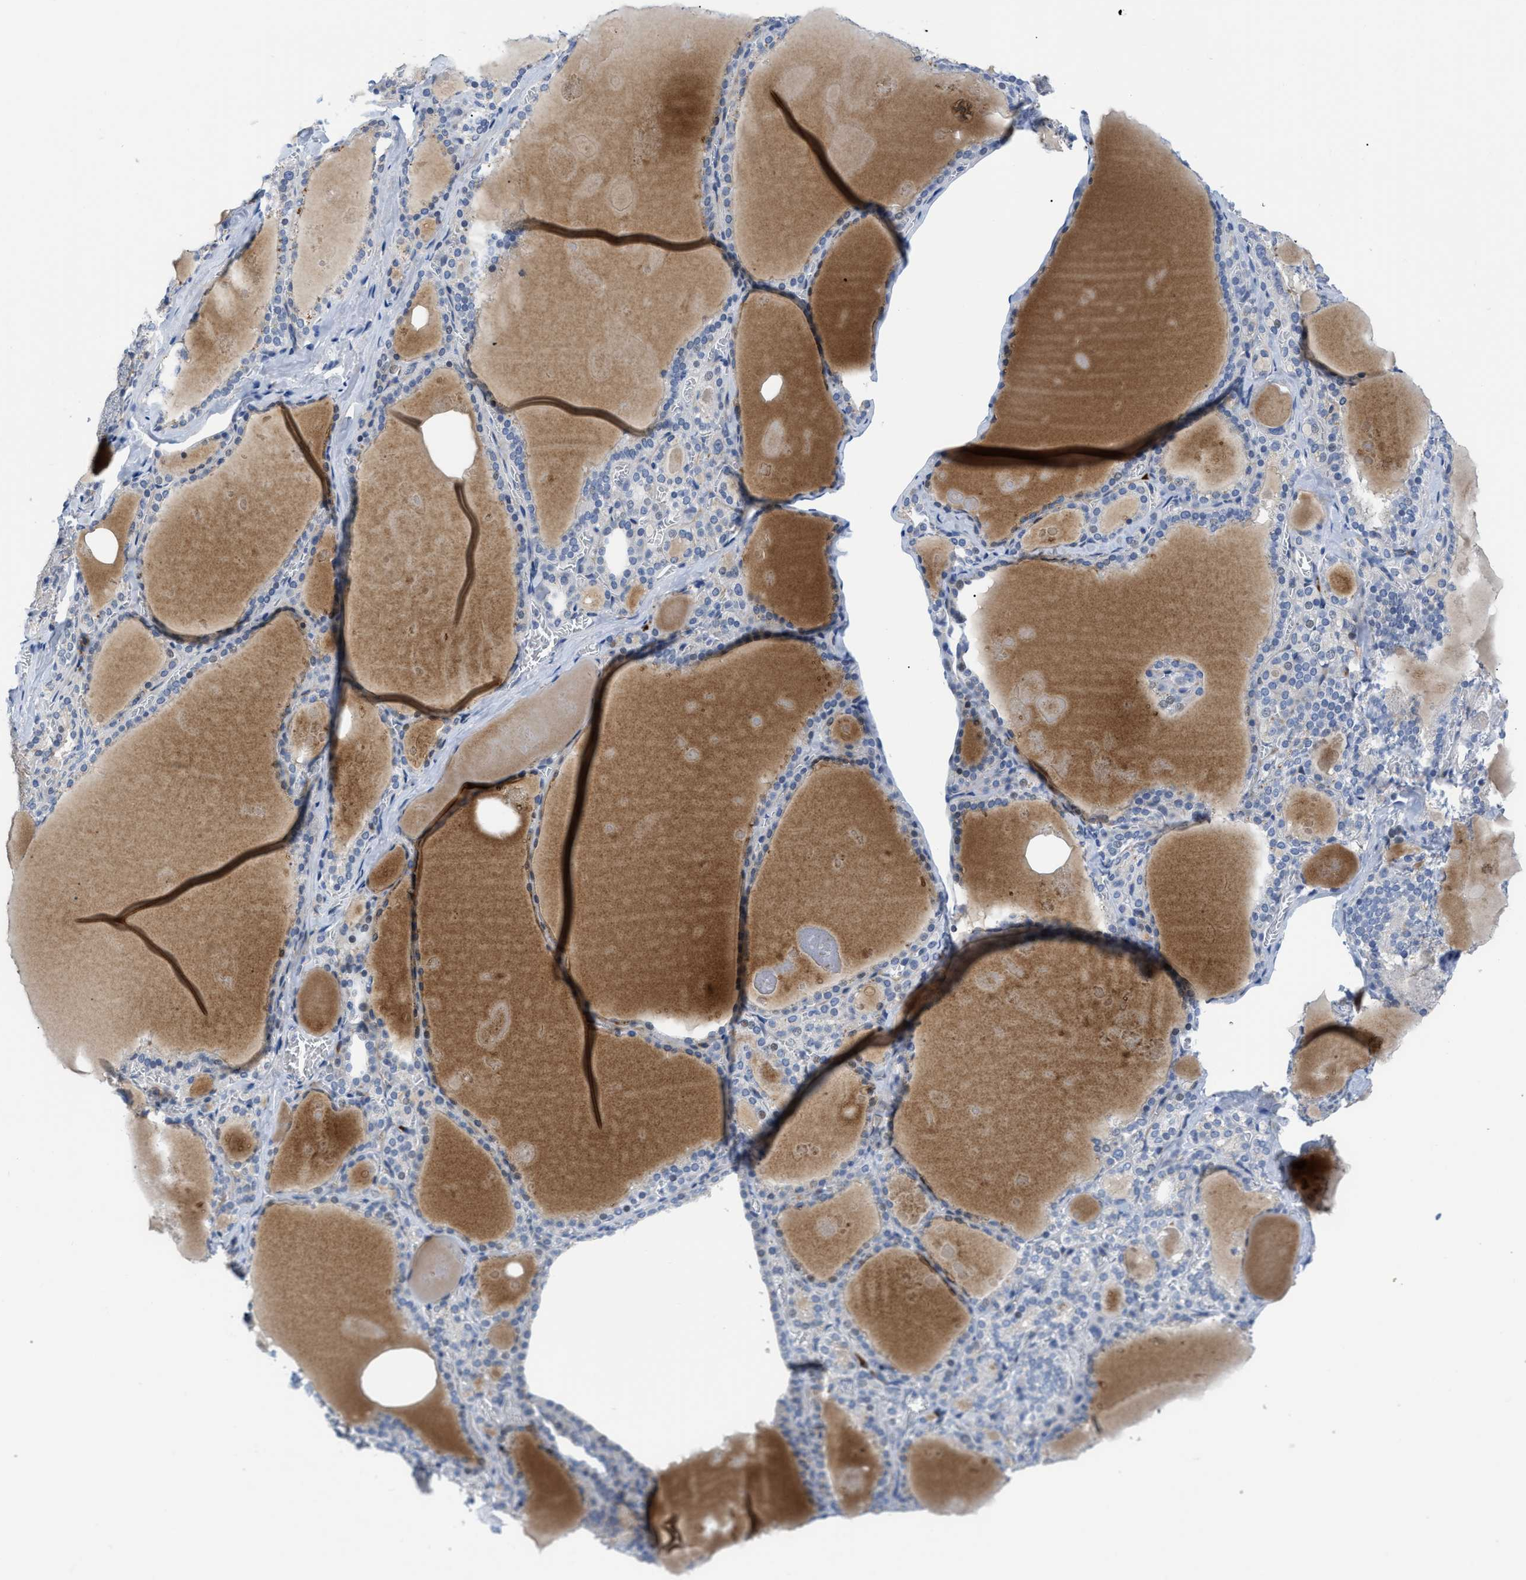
{"staining": {"intensity": "weak", "quantity": "<25%", "location": "cytoplasmic/membranous"}, "tissue": "thyroid gland", "cell_type": "Glandular cells", "image_type": "normal", "snomed": [{"axis": "morphology", "description": "Normal tissue, NOS"}, {"axis": "topography", "description": "Thyroid gland"}], "caption": "A photomicrograph of human thyroid gland is negative for staining in glandular cells. (DAB immunohistochemistry (IHC) with hematoxylin counter stain).", "gene": "OR9K2", "patient": {"sex": "male", "age": 56}}